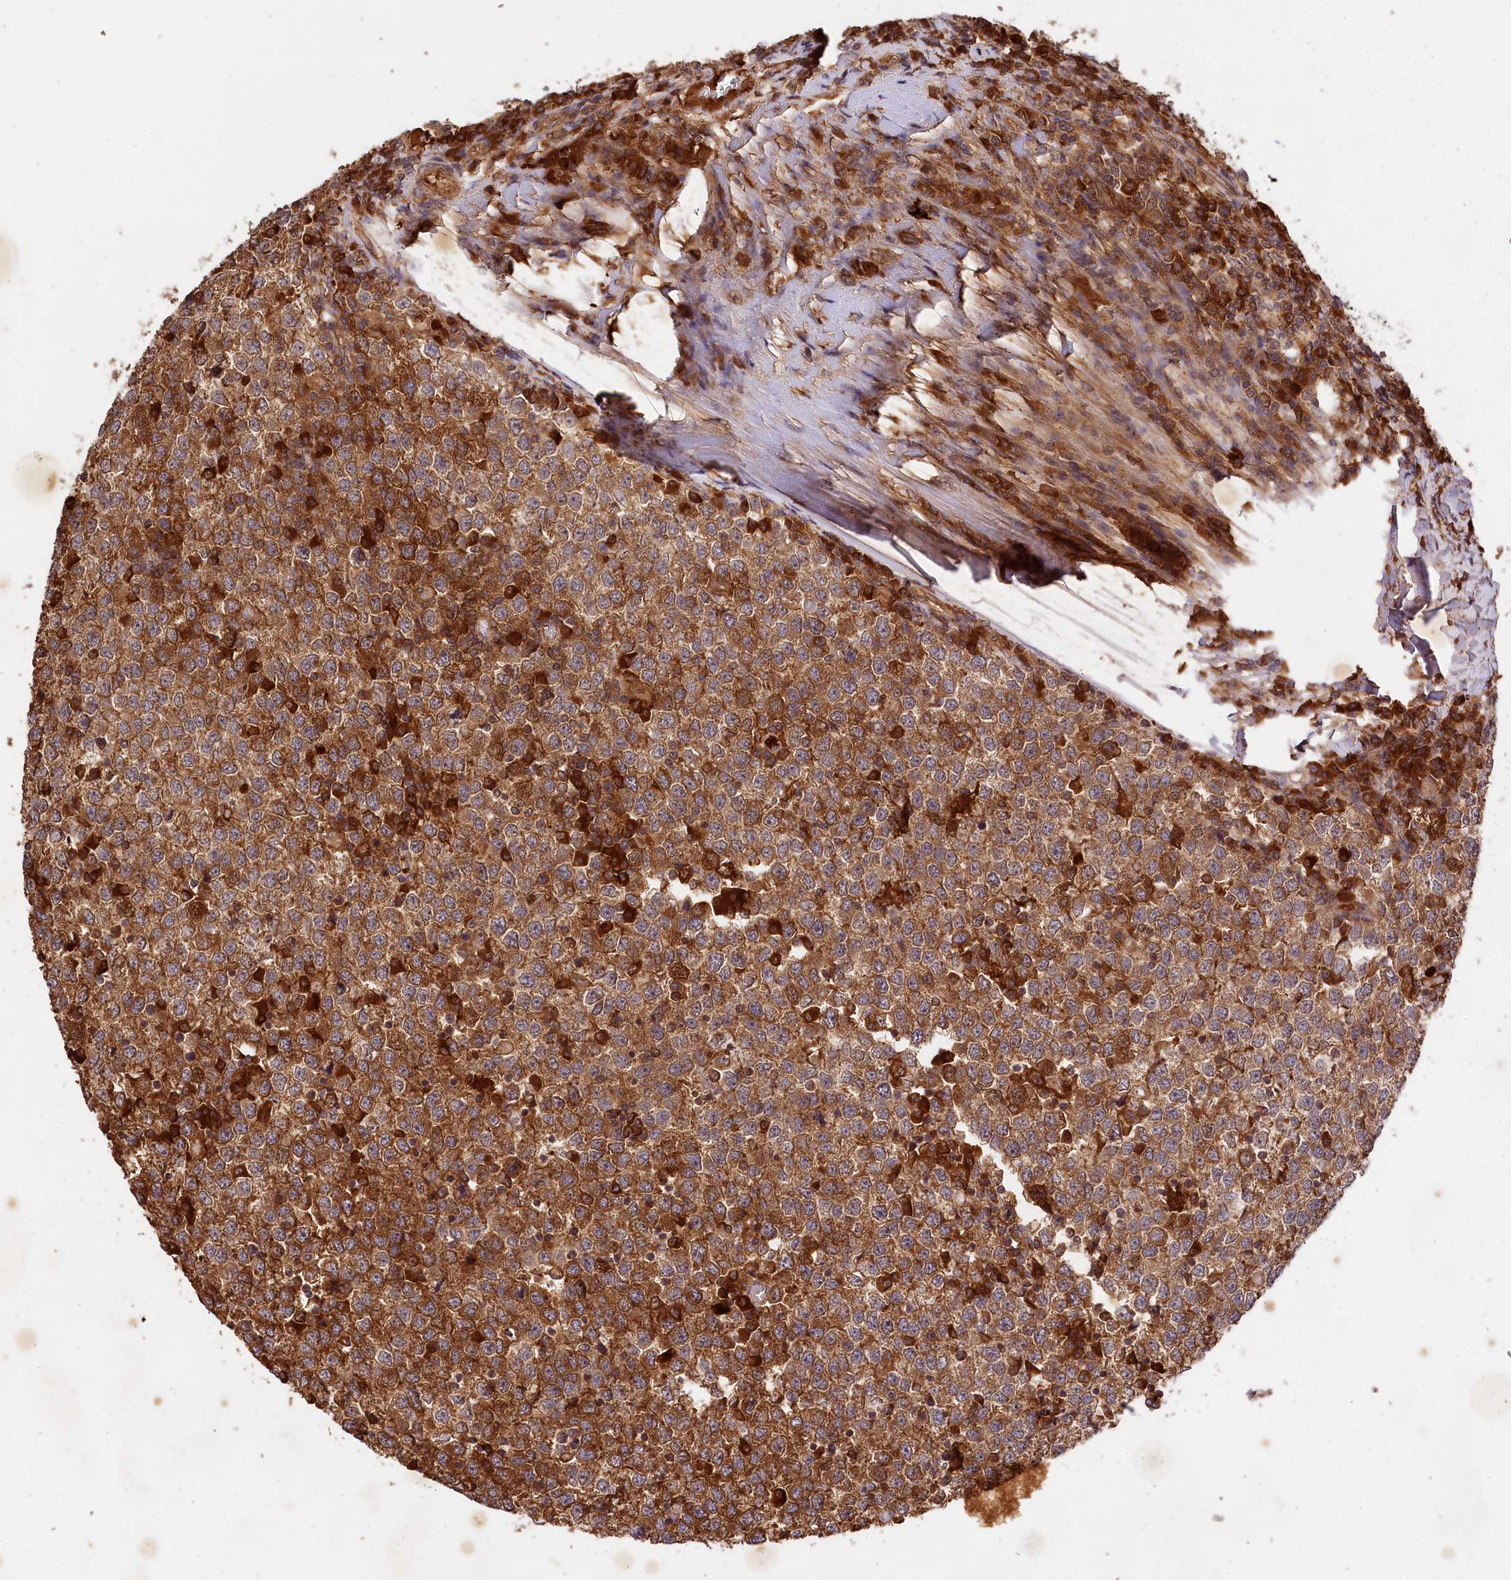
{"staining": {"intensity": "moderate", "quantity": ">75%", "location": "cytoplasmic/membranous"}, "tissue": "testis cancer", "cell_type": "Tumor cells", "image_type": "cancer", "snomed": [{"axis": "morphology", "description": "Seminoma, NOS"}, {"axis": "topography", "description": "Testis"}], "caption": "A brown stain shows moderate cytoplasmic/membranous positivity of a protein in seminoma (testis) tumor cells. (Stains: DAB (3,3'-diaminobenzidine) in brown, nuclei in blue, Microscopy: brightfield microscopy at high magnification).", "gene": "MCF2L2", "patient": {"sex": "male", "age": 65}}